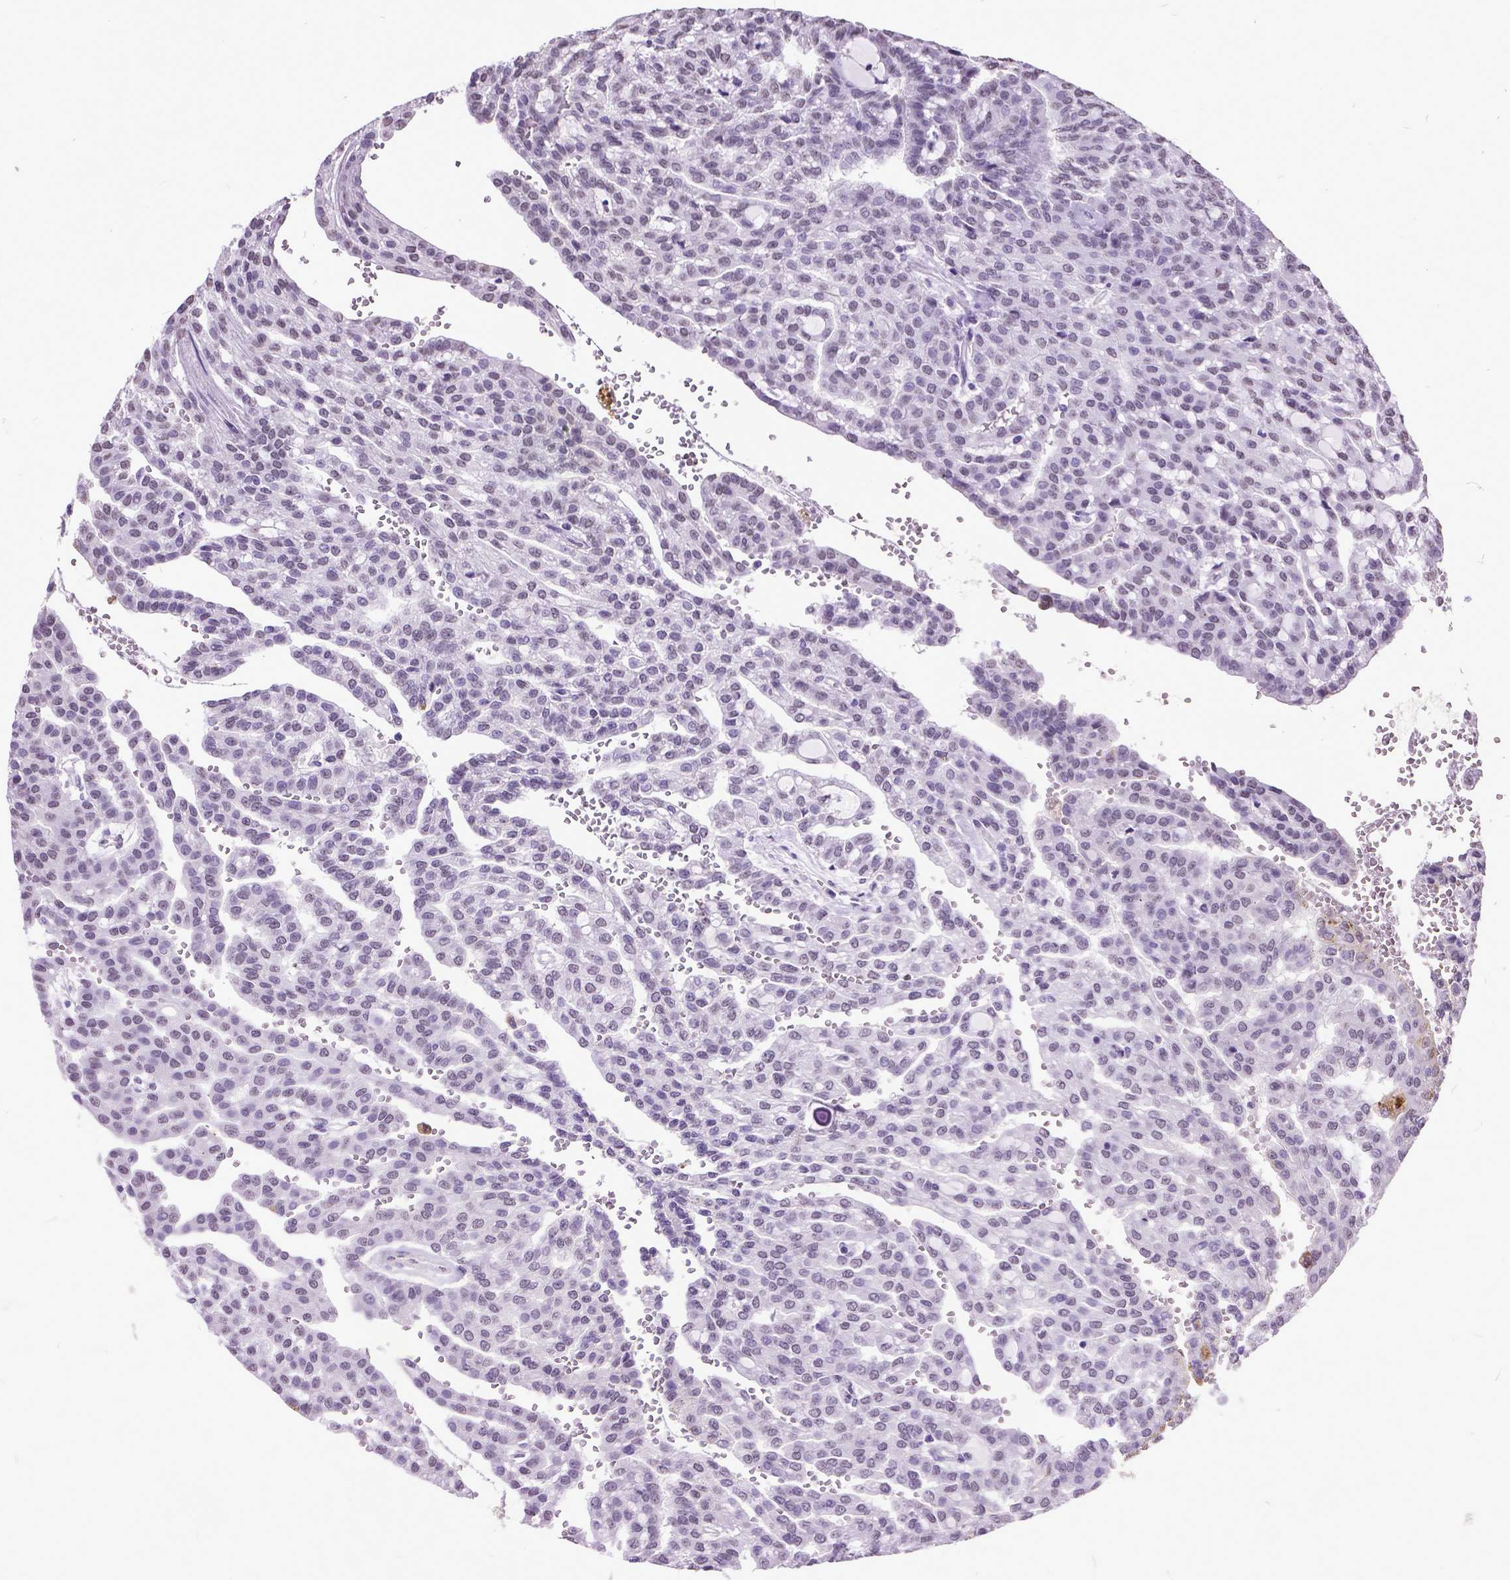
{"staining": {"intensity": "negative", "quantity": "none", "location": "none"}, "tissue": "renal cancer", "cell_type": "Tumor cells", "image_type": "cancer", "snomed": [{"axis": "morphology", "description": "Adenocarcinoma, NOS"}, {"axis": "topography", "description": "Kidney"}], "caption": "Photomicrograph shows no protein positivity in tumor cells of adenocarcinoma (renal) tissue.", "gene": "MARCHF10", "patient": {"sex": "male", "age": 63}}